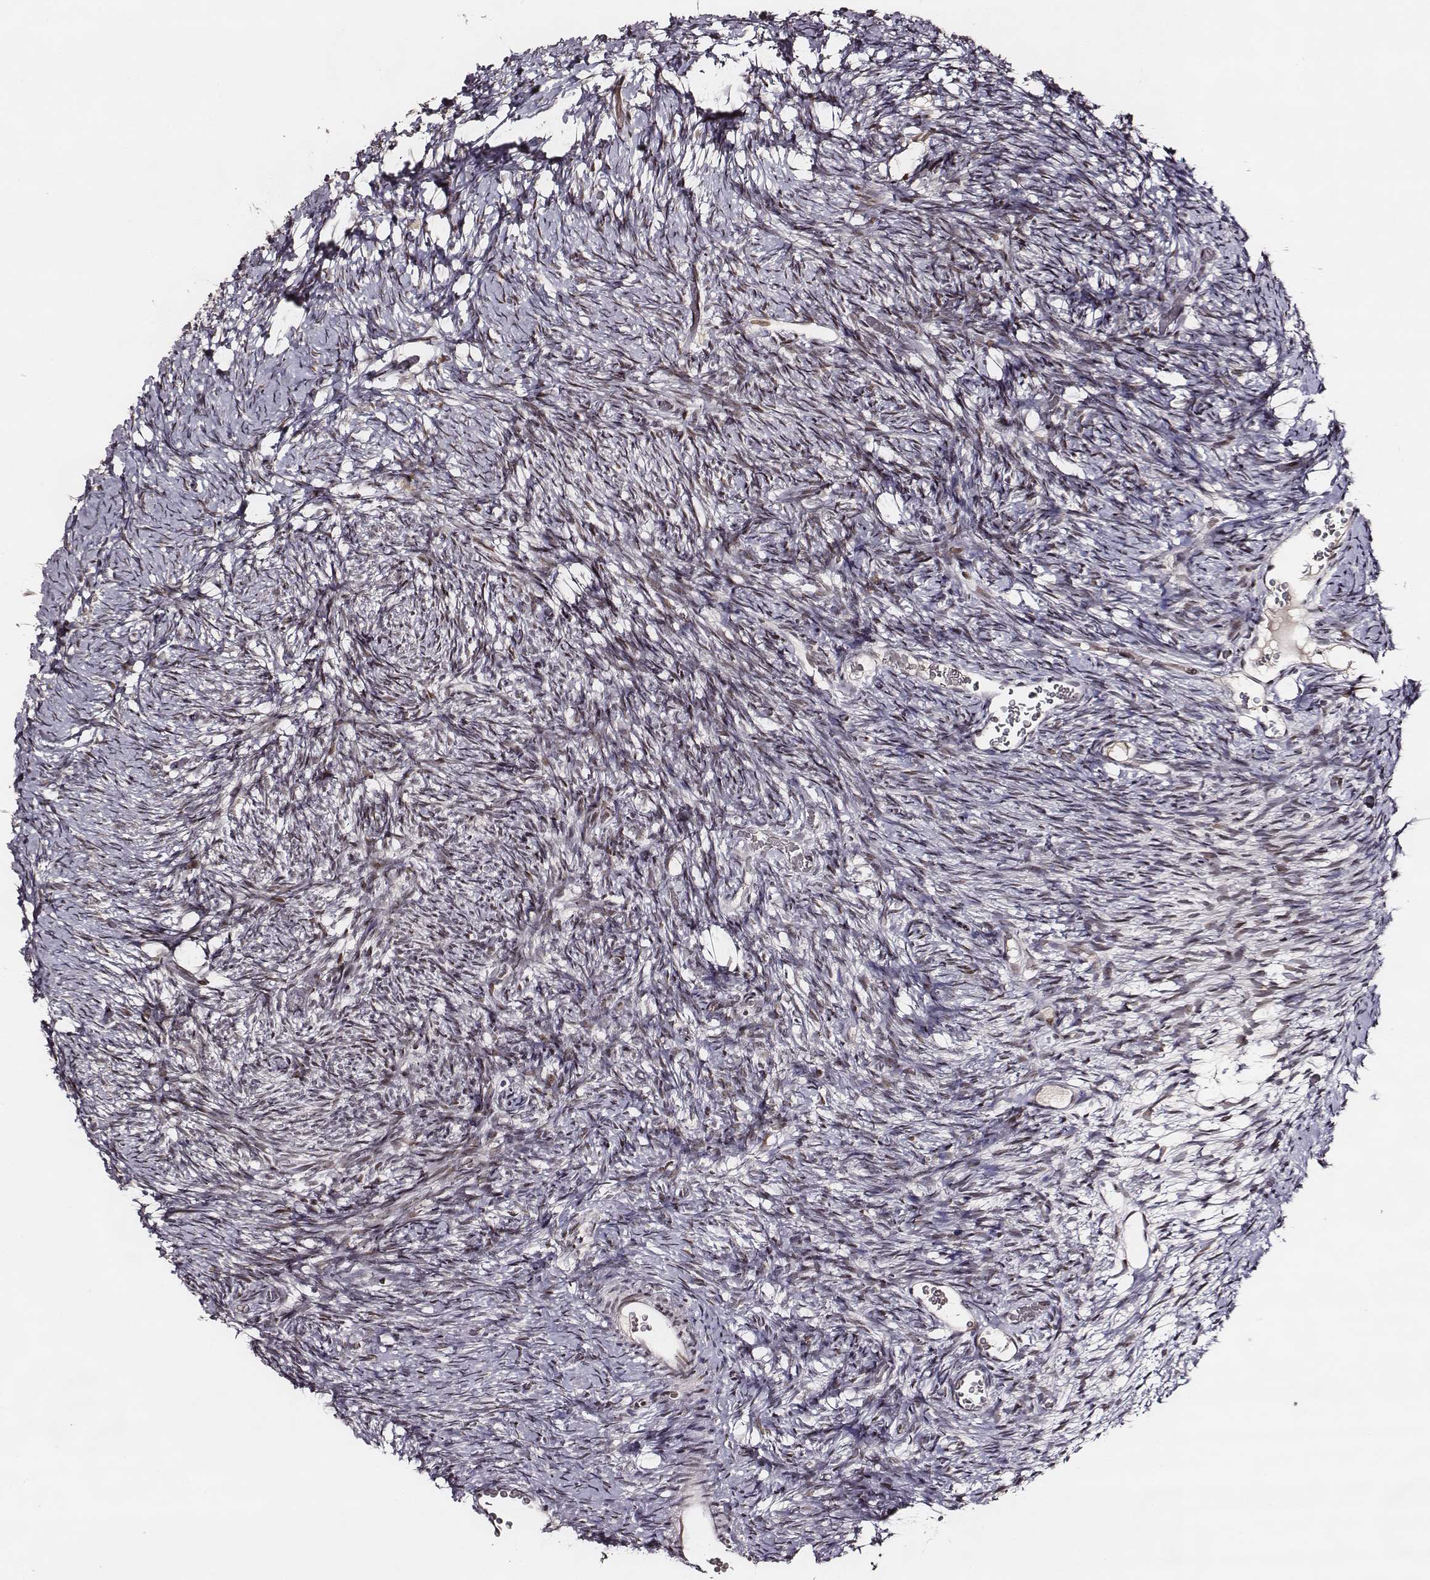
{"staining": {"intensity": "moderate", "quantity": ">75%", "location": "nuclear"}, "tissue": "ovary", "cell_type": "Ovarian stroma cells", "image_type": "normal", "snomed": [{"axis": "morphology", "description": "Normal tissue, NOS"}, {"axis": "topography", "description": "Ovary"}], "caption": "Immunohistochemical staining of benign ovary reveals moderate nuclear protein staining in approximately >75% of ovarian stroma cells. Nuclei are stained in blue.", "gene": "PPARA", "patient": {"sex": "female", "age": 39}}